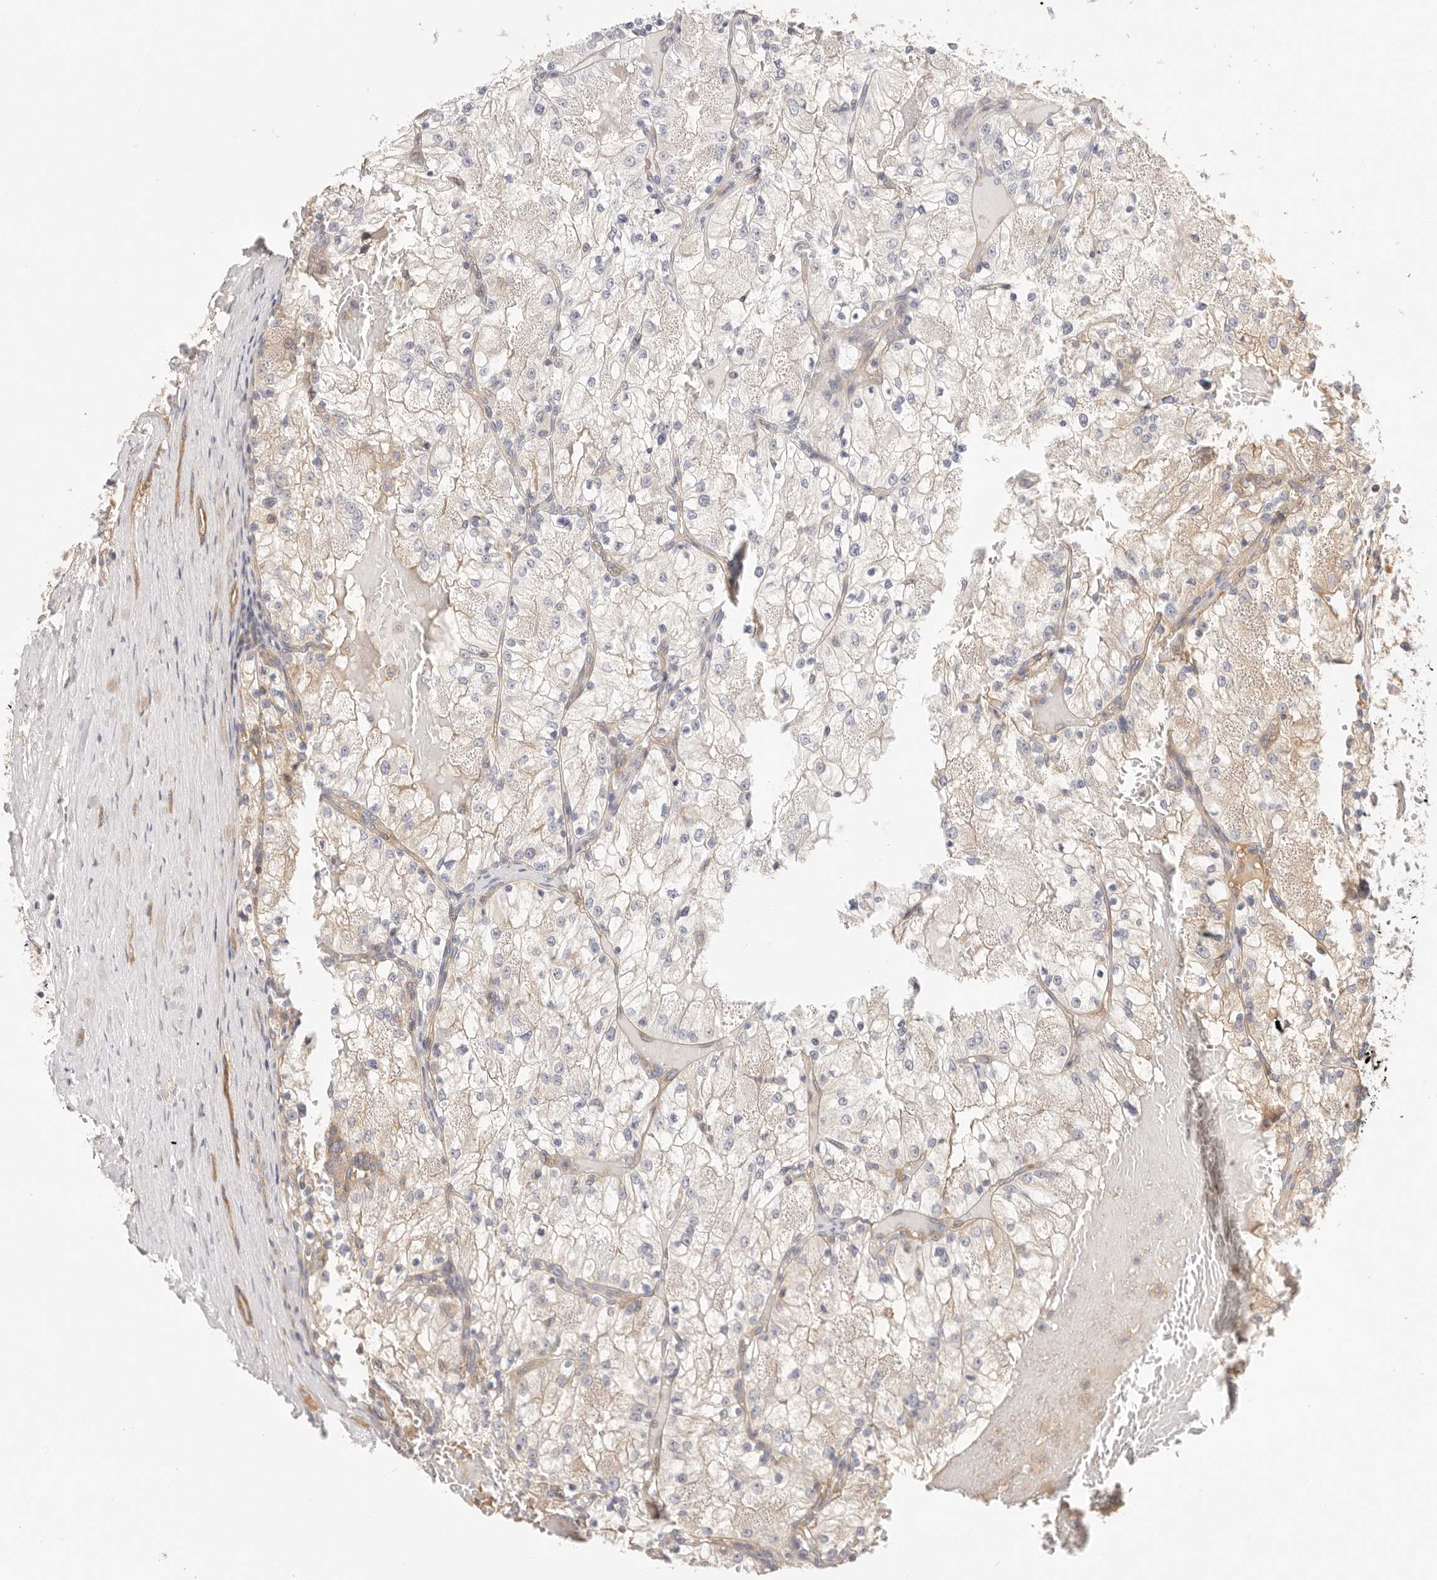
{"staining": {"intensity": "weak", "quantity": "<25%", "location": "cytoplasmic/membranous"}, "tissue": "renal cancer", "cell_type": "Tumor cells", "image_type": "cancer", "snomed": [{"axis": "morphology", "description": "Normal tissue, NOS"}, {"axis": "morphology", "description": "Adenocarcinoma, NOS"}, {"axis": "topography", "description": "Kidney"}], "caption": "Tumor cells show no significant staining in adenocarcinoma (renal). (Stains: DAB immunohistochemistry with hematoxylin counter stain, Microscopy: brightfield microscopy at high magnification).", "gene": "KCMF1", "patient": {"sex": "male", "age": 68}}